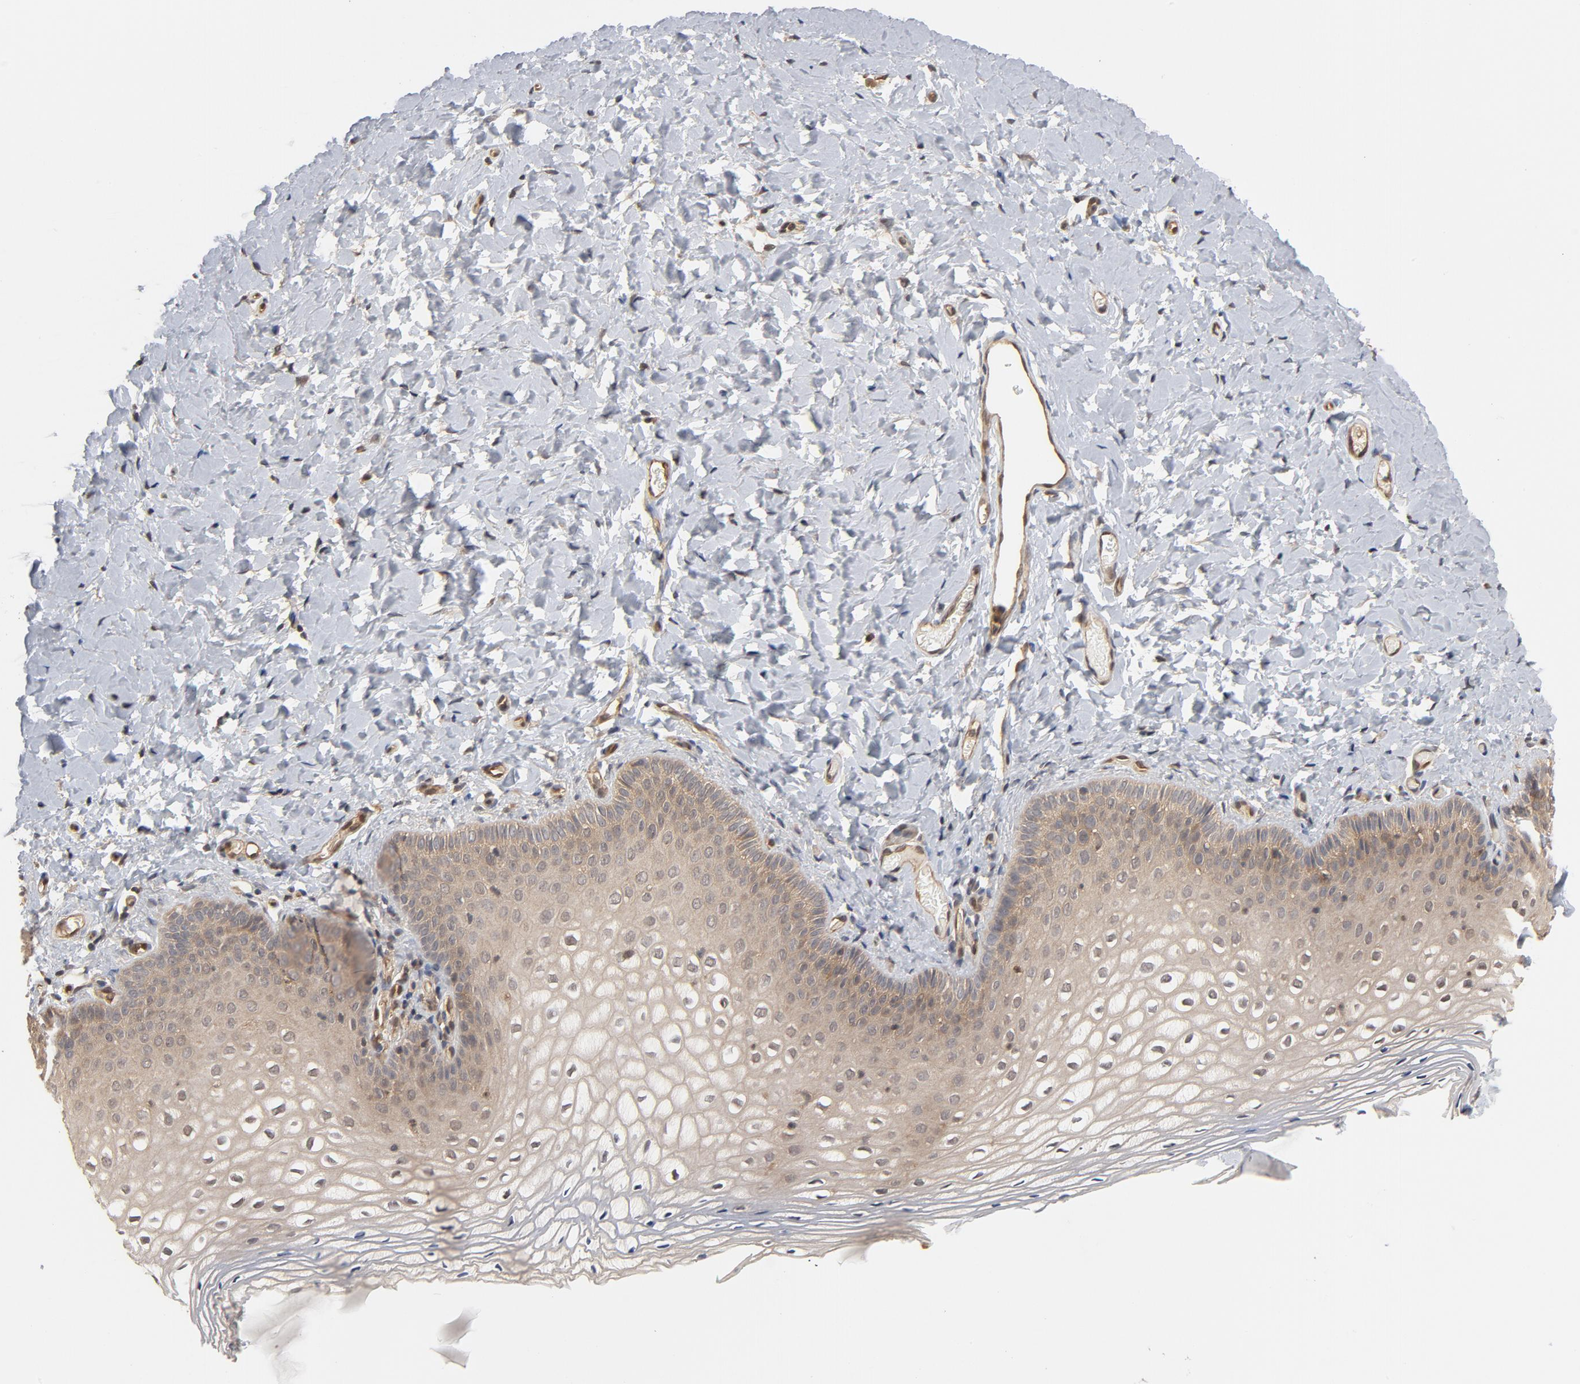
{"staining": {"intensity": "weak", "quantity": ">75%", "location": "cytoplasmic/membranous"}, "tissue": "vagina", "cell_type": "Squamous epithelial cells", "image_type": "normal", "snomed": [{"axis": "morphology", "description": "Normal tissue, NOS"}, {"axis": "topography", "description": "Vagina"}], "caption": "Brown immunohistochemical staining in benign vagina shows weak cytoplasmic/membranous positivity in about >75% of squamous epithelial cells.", "gene": "CDC37", "patient": {"sex": "female", "age": 55}}